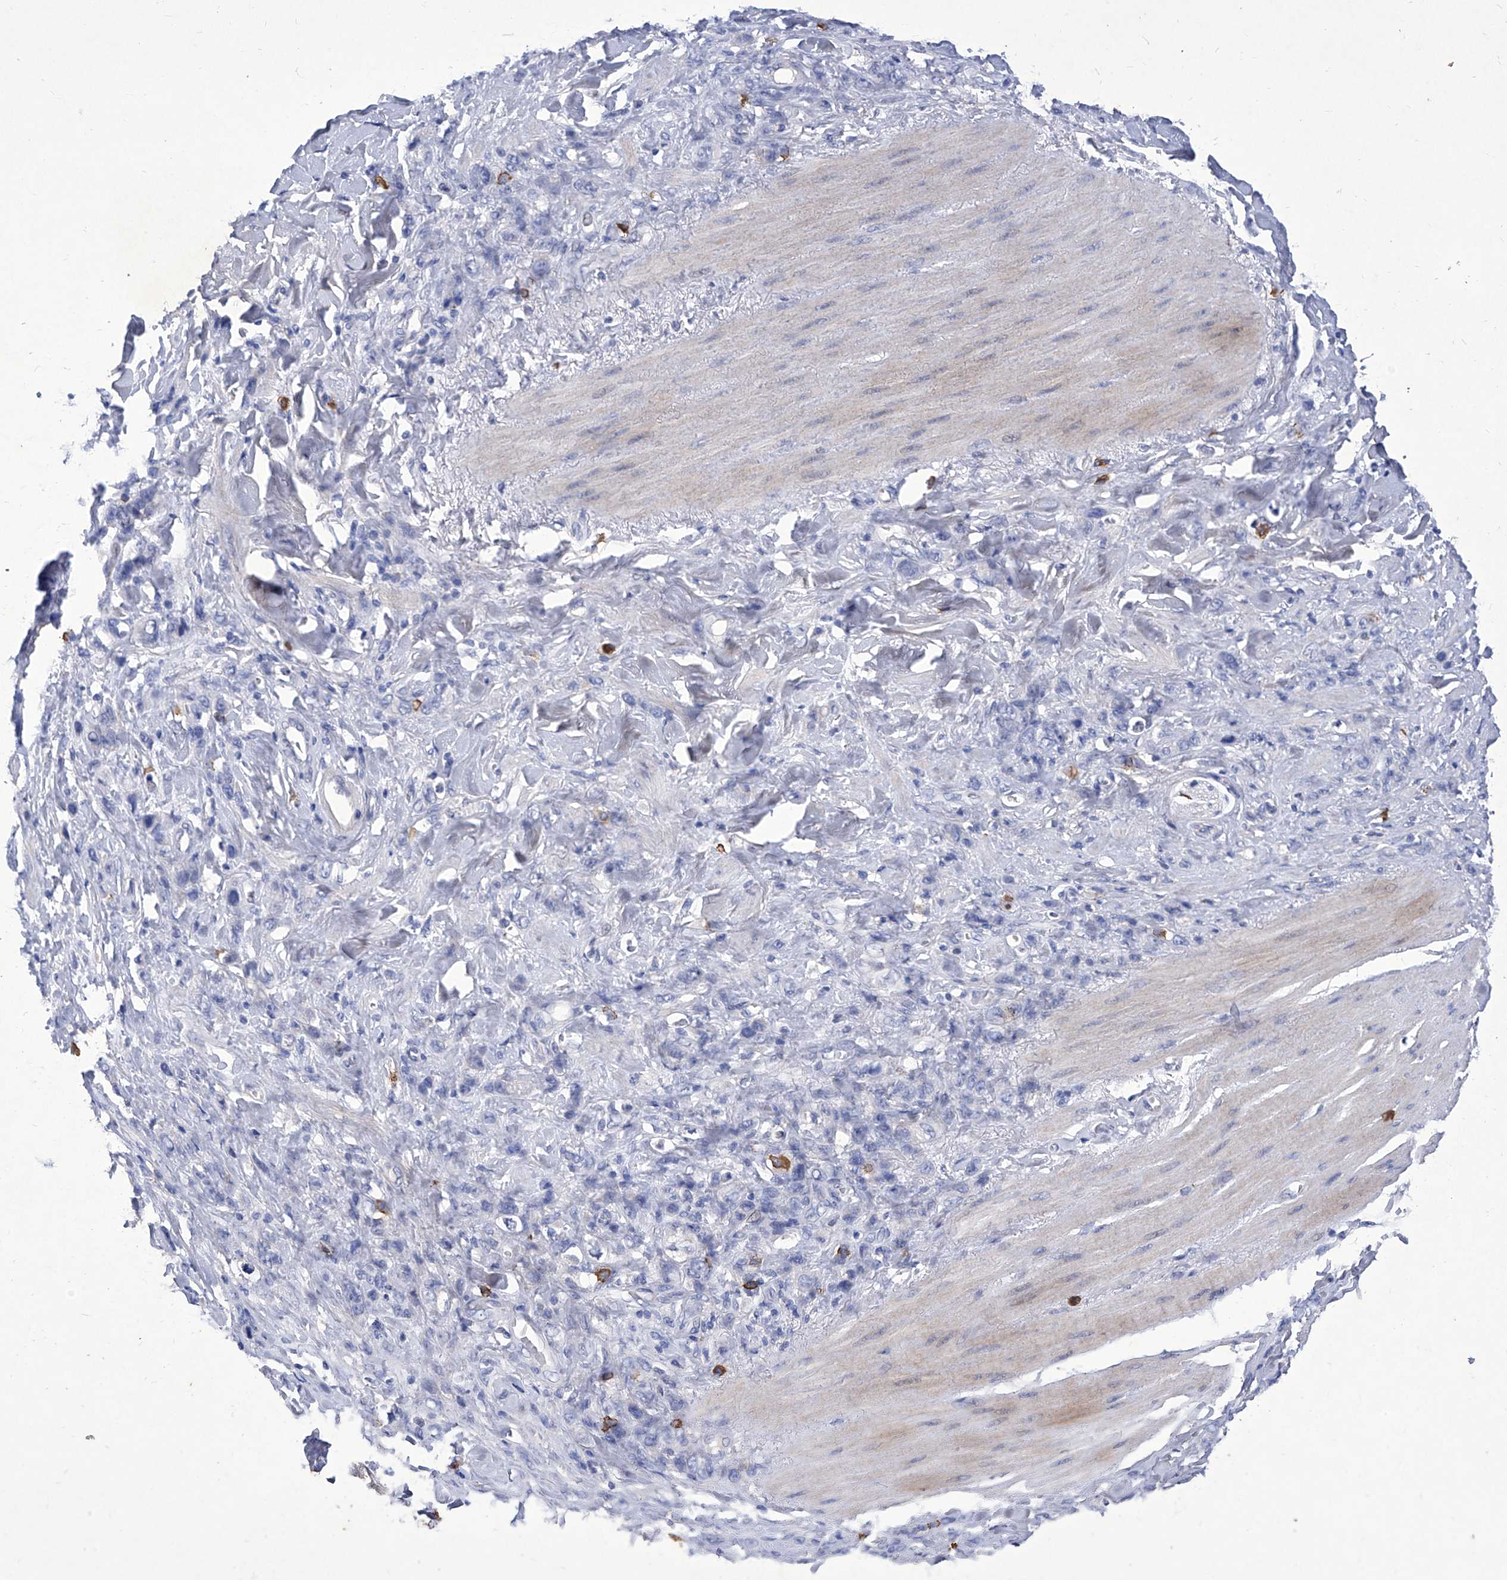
{"staining": {"intensity": "negative", "quantity": "none", "location": "none"}, "tissue": "stomach cancer", "cell_type": "Tumor cells", "image_type": "cancer", "snomed": [{"axis": "morphology", "description": "Normal tissue, NOS"}, {"axis": "morphology", "description": "Adenocarcinoma, NOS"}, {"axis": "topography", "description": "Stomach"}], "caption": "Tumor cells are negative for brown protein staining in stomach cancer.", "gene": "IFNL2", "patient": {"sex": "male", "age": 82}}